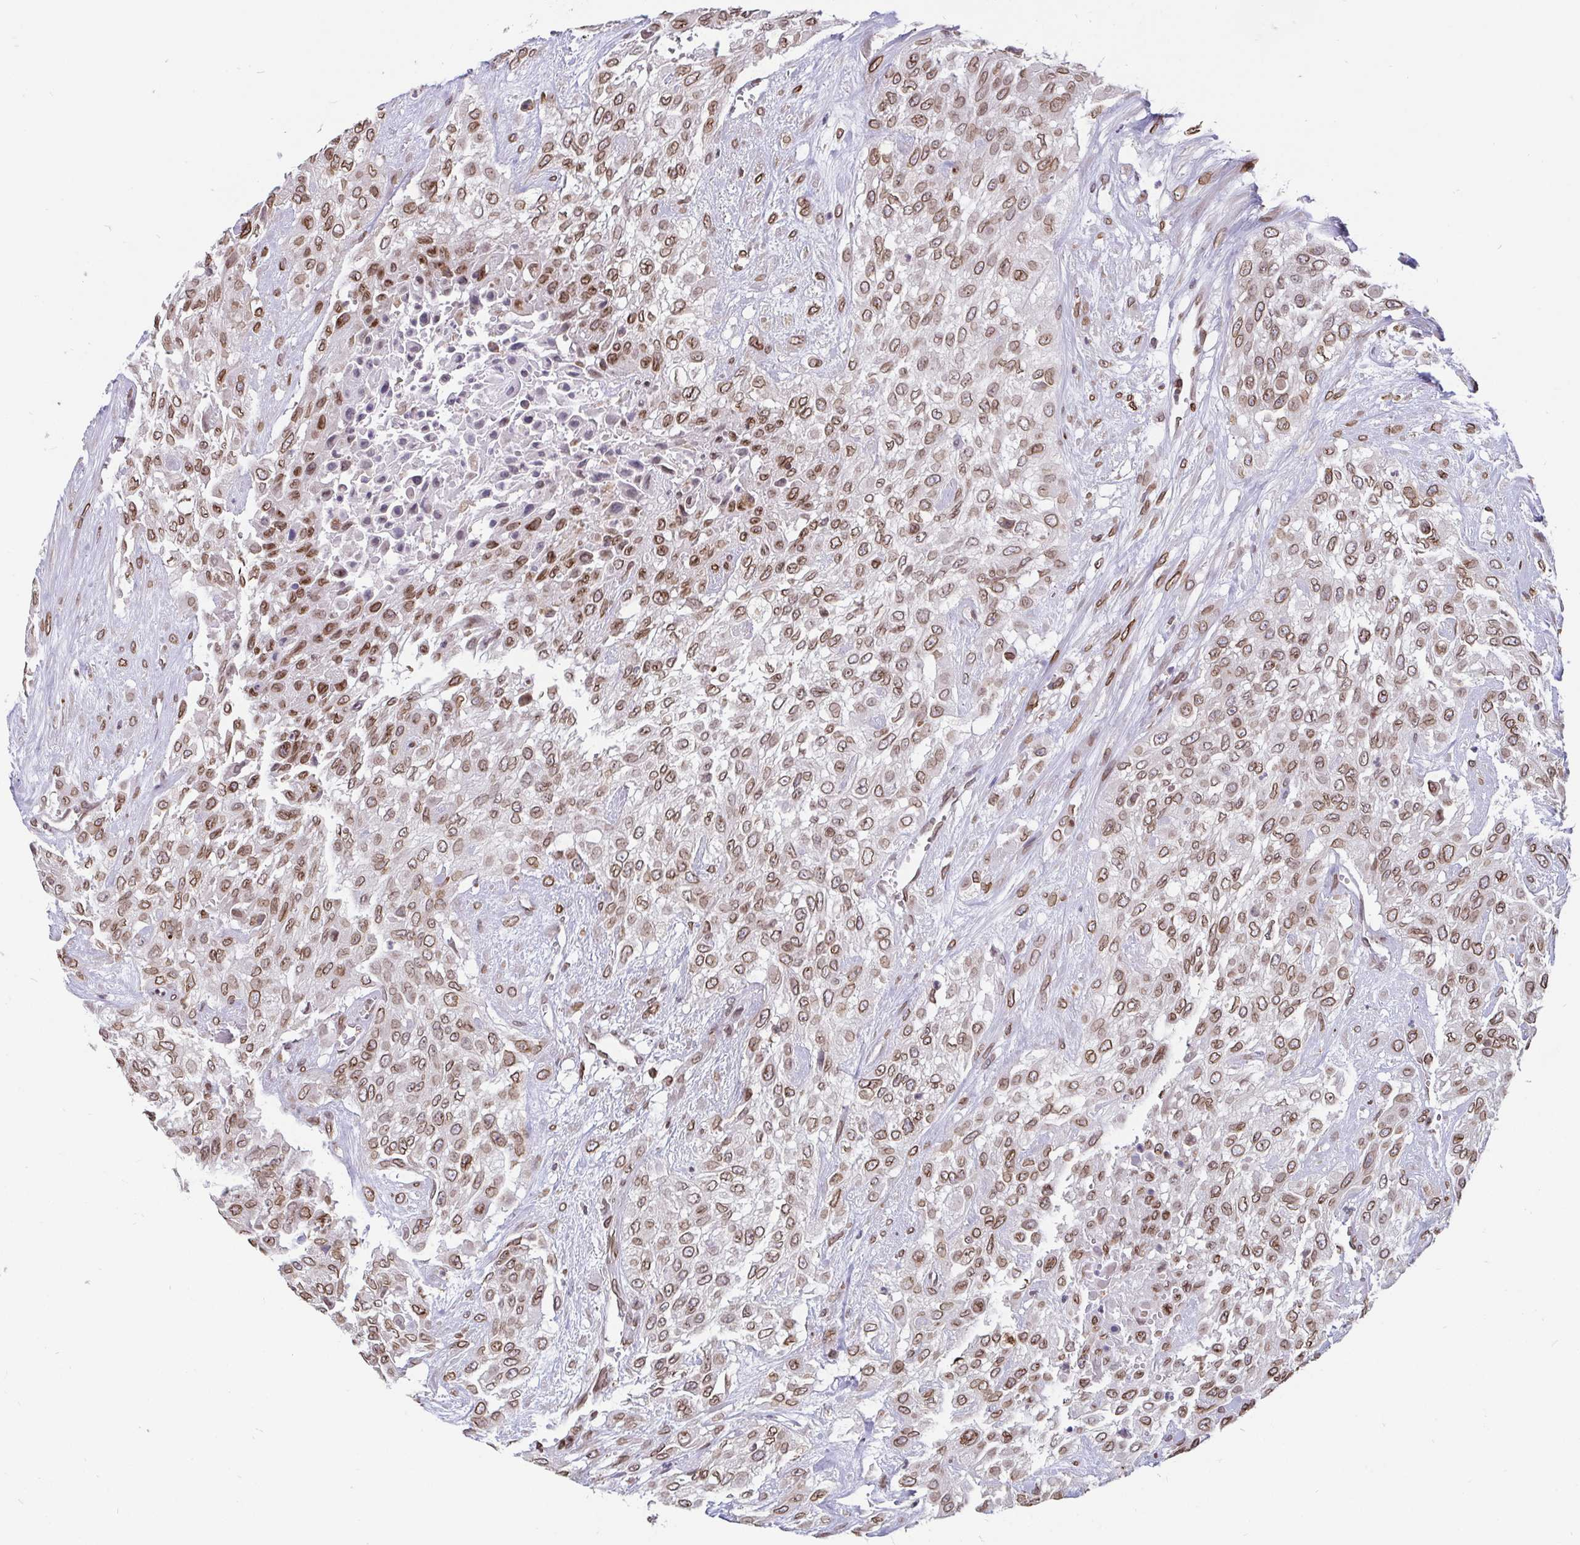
{"staining": {"intensity": "moderate", "quantity": ">75%", "location": "cytoplasmic/membranous,nuclear"}, "tissue": "urothelial cancer", "cell_type": "Tumor cells", "image_type": "cancer", "snomed": [{"axis": "morphology", "description": "Urothelial carcinoma, High grade"}, {"axis": "topography", "description": "Urinary bladder"}], "caption": "Protein staining demonstrates moderate cytoplasmic/membranous and nuclear positivity in about >75% of tumor cells in urothelial carcinoma (high-grade).", "gene": "EMD", "patient": {"sex": "male", "age": 57}}